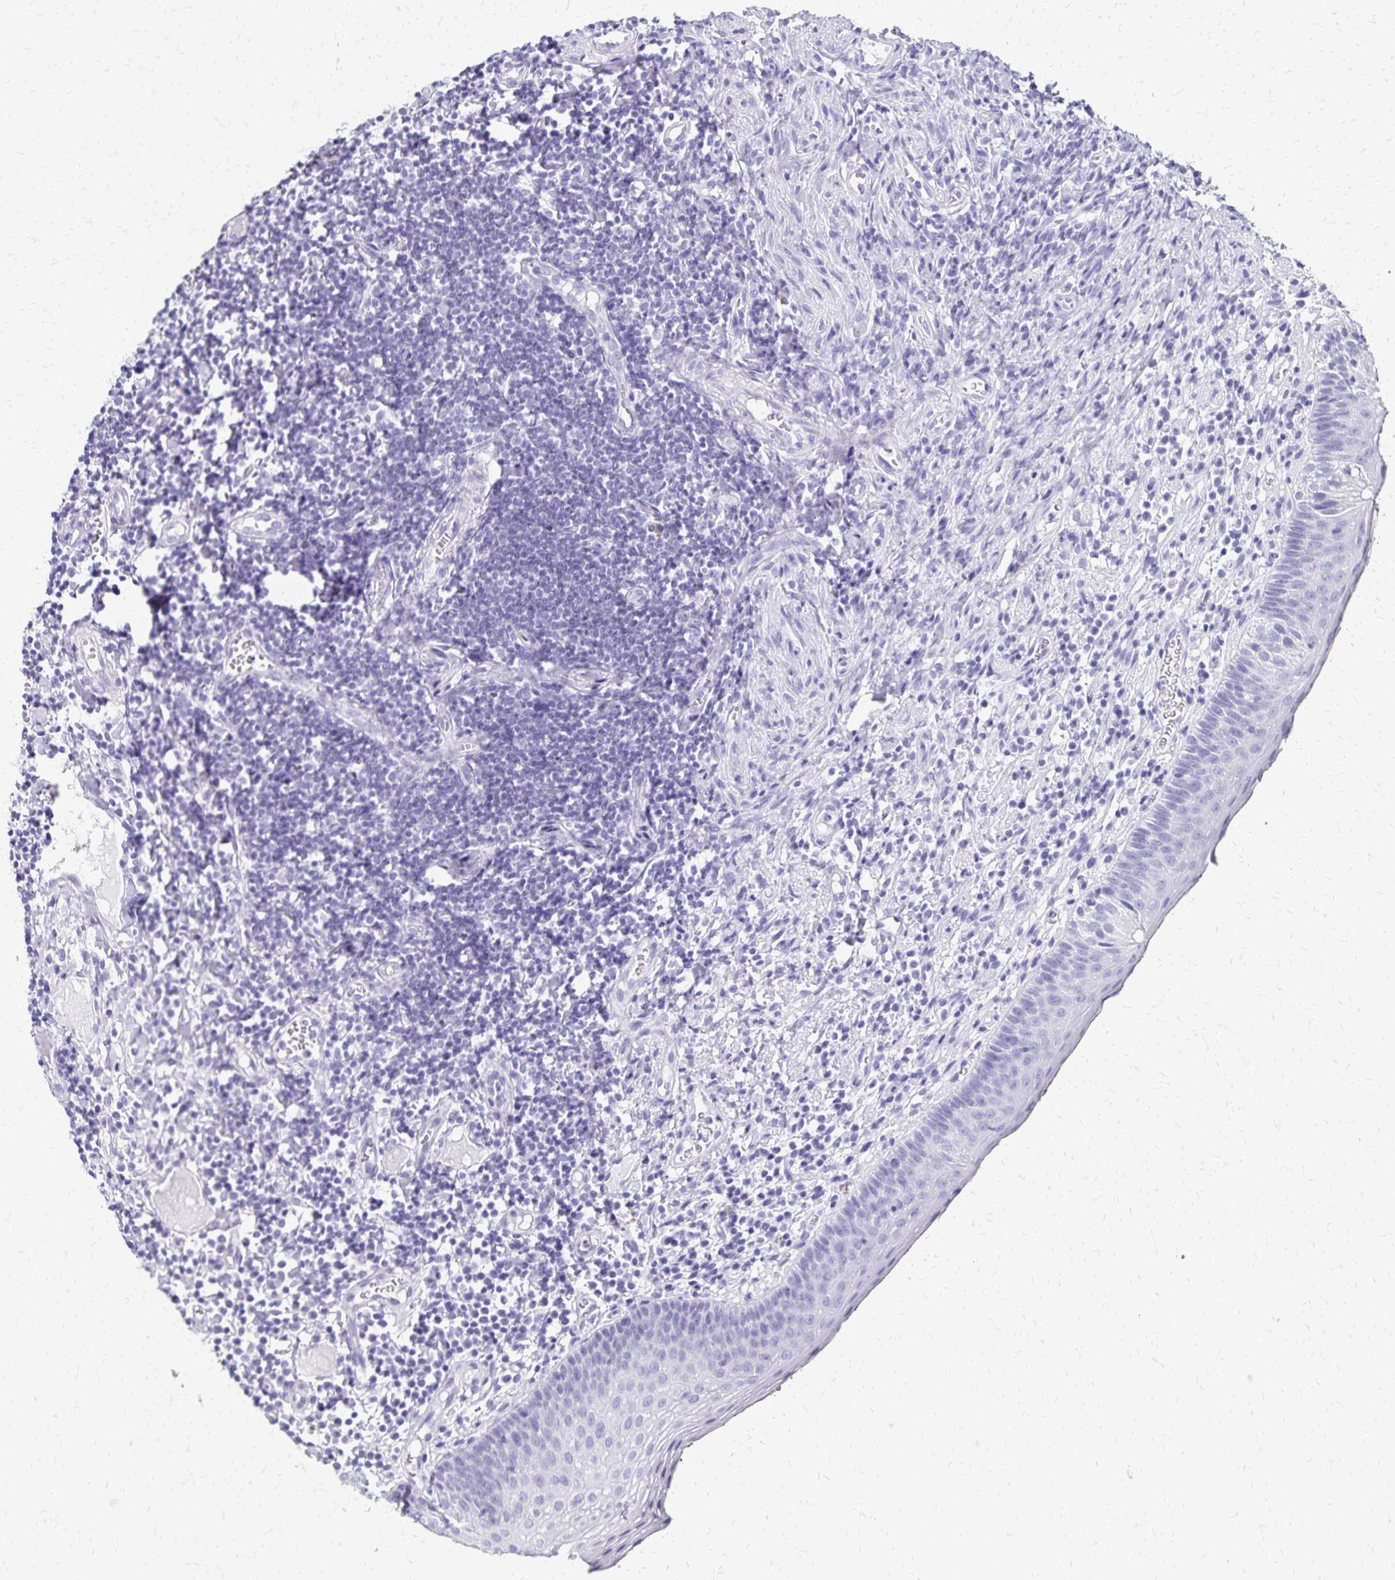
{"staining": {"intensity": "negative", "quantity": "none", "location": "none"}, "tissue": "oral mucosa", "cell_type": "Squamous epithelial cells", "image_type": "normal", "snomed": [{"axis": "morphology", "description": "Normal tissue, NOS"}, {"axis": "morphology", "description": "Squamous cell carcinoma, NOS"}, {"axis": "topography", "description": "Oral tissue"}, {"axis": "topography", "description": "Head-Neck"}], "caption": "This is an IHC micrograph of unremarkable human oral mucosa. There is no positivity in squamous epithelial cells.", "gene": "GIP", "patient": {"sex": "male", "age": 58}}